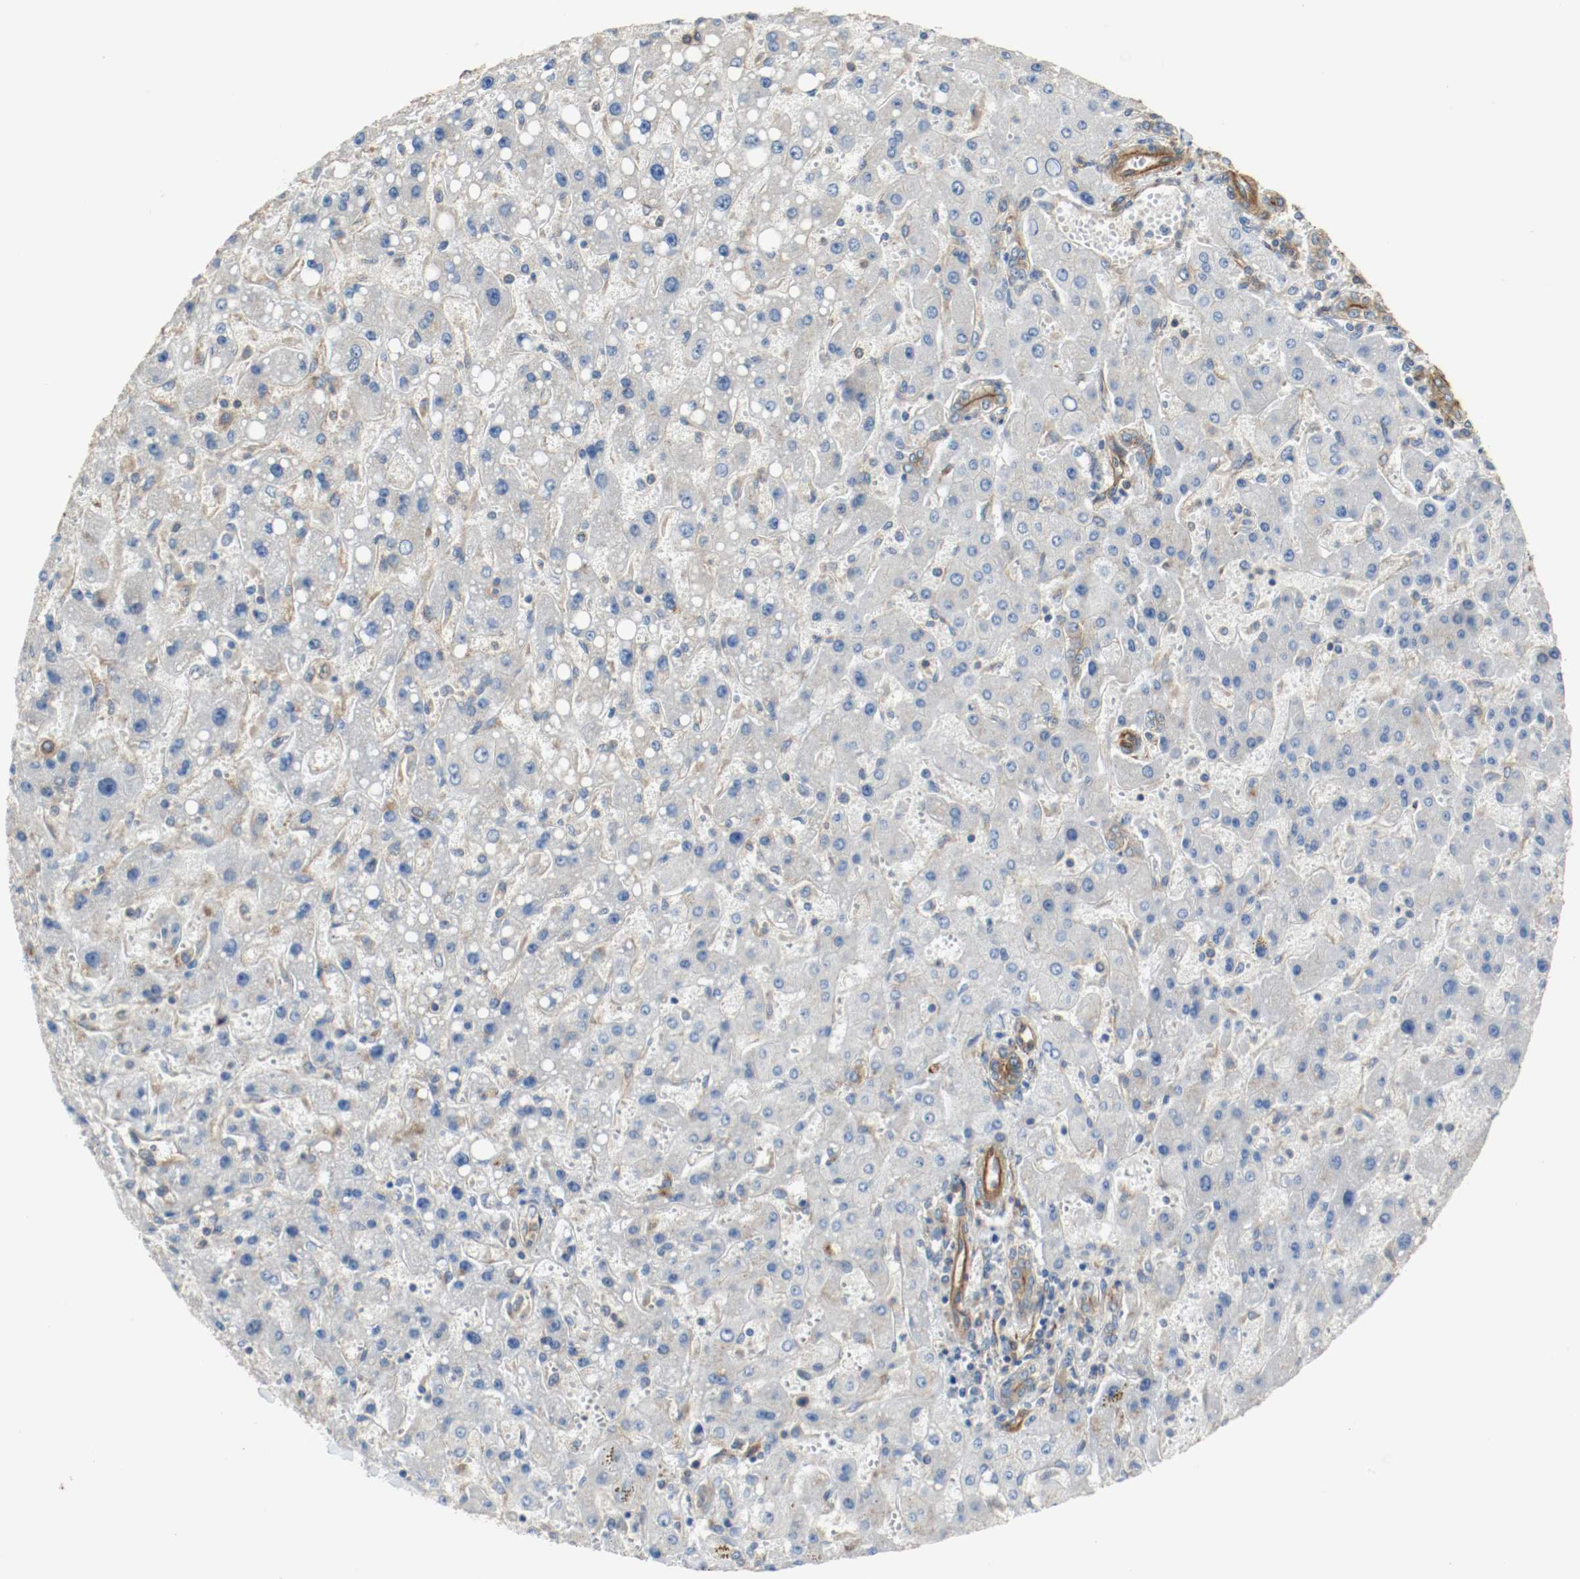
{"staining": {"intensity": "weak", "quantity": "<25%", "location": "cytoplasmic/membranous"}, "tissue": "liver cancer", "cell_type": "Tumor cells", "image_type": "cancer", "snomed": [{"axis": "morphology", "description": "Carcinoma, Hepatocellular, NOS"}, {"axis": "topography", "description": "Liver"}], "caption": "Immunohistochemistry (IHC) of liver cancer shows no staining in tumor cells.", "gene": "TUBA3D", "patient": {"sex": "female", "age": 53}}